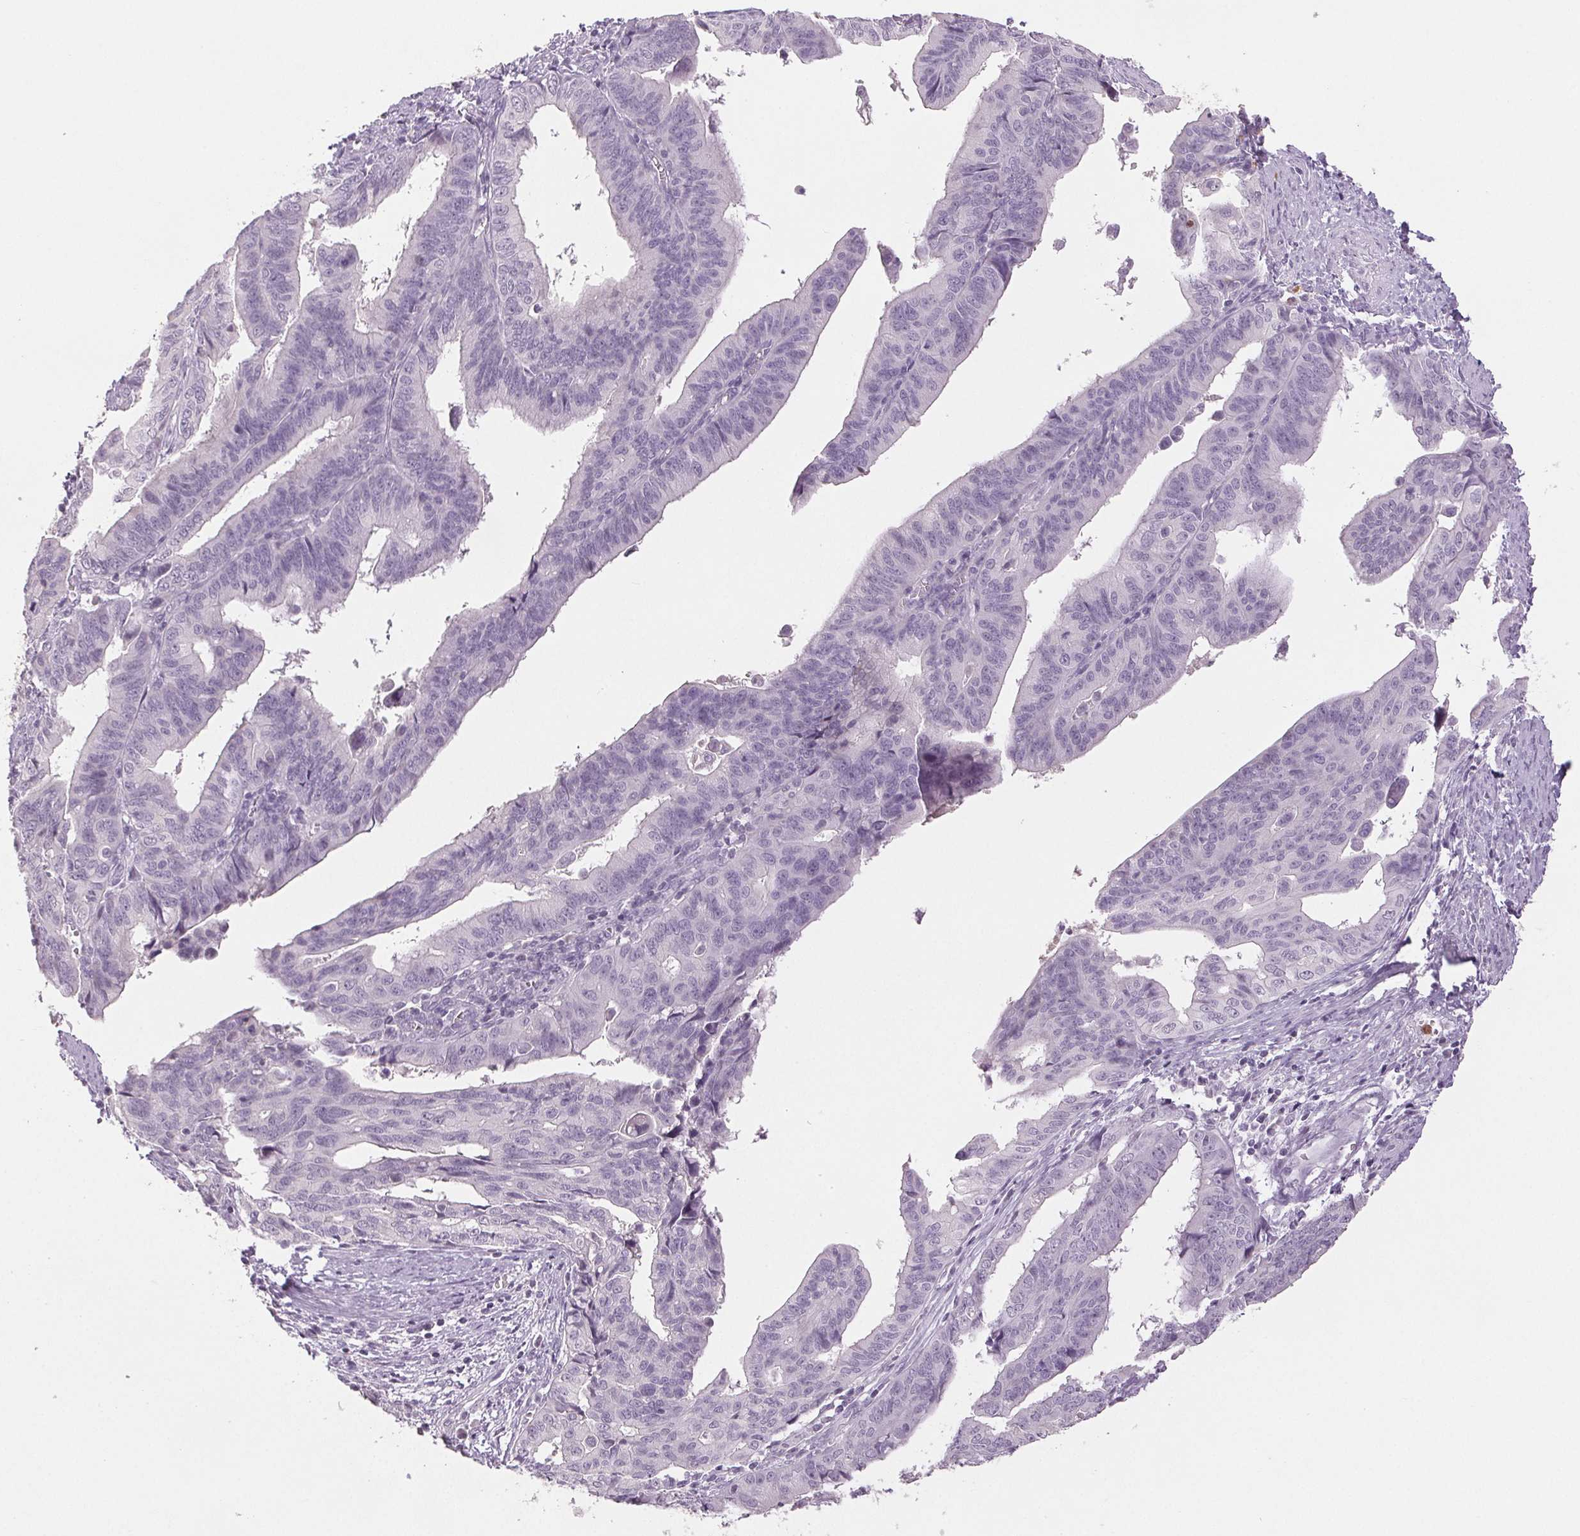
{"staining": {"intensity": "negative", "quantity": "none", "location": "none"}, "tissue": "endometrial cancer", "cell_type": "Tumor cells", "image_type": "cancer", "snomed": [{"axis": "morphology", "description": "Adenocarcinoma, NOS"}, {"axis": "topography", "description": "Endometrium"}], "caption": "This is an IHC histopathology image of endometrial cancer (adenocarcinoma). There is no expression in tumor cells.", "gene": "LTF", "patient": {"sex": "female", "age": 65}}